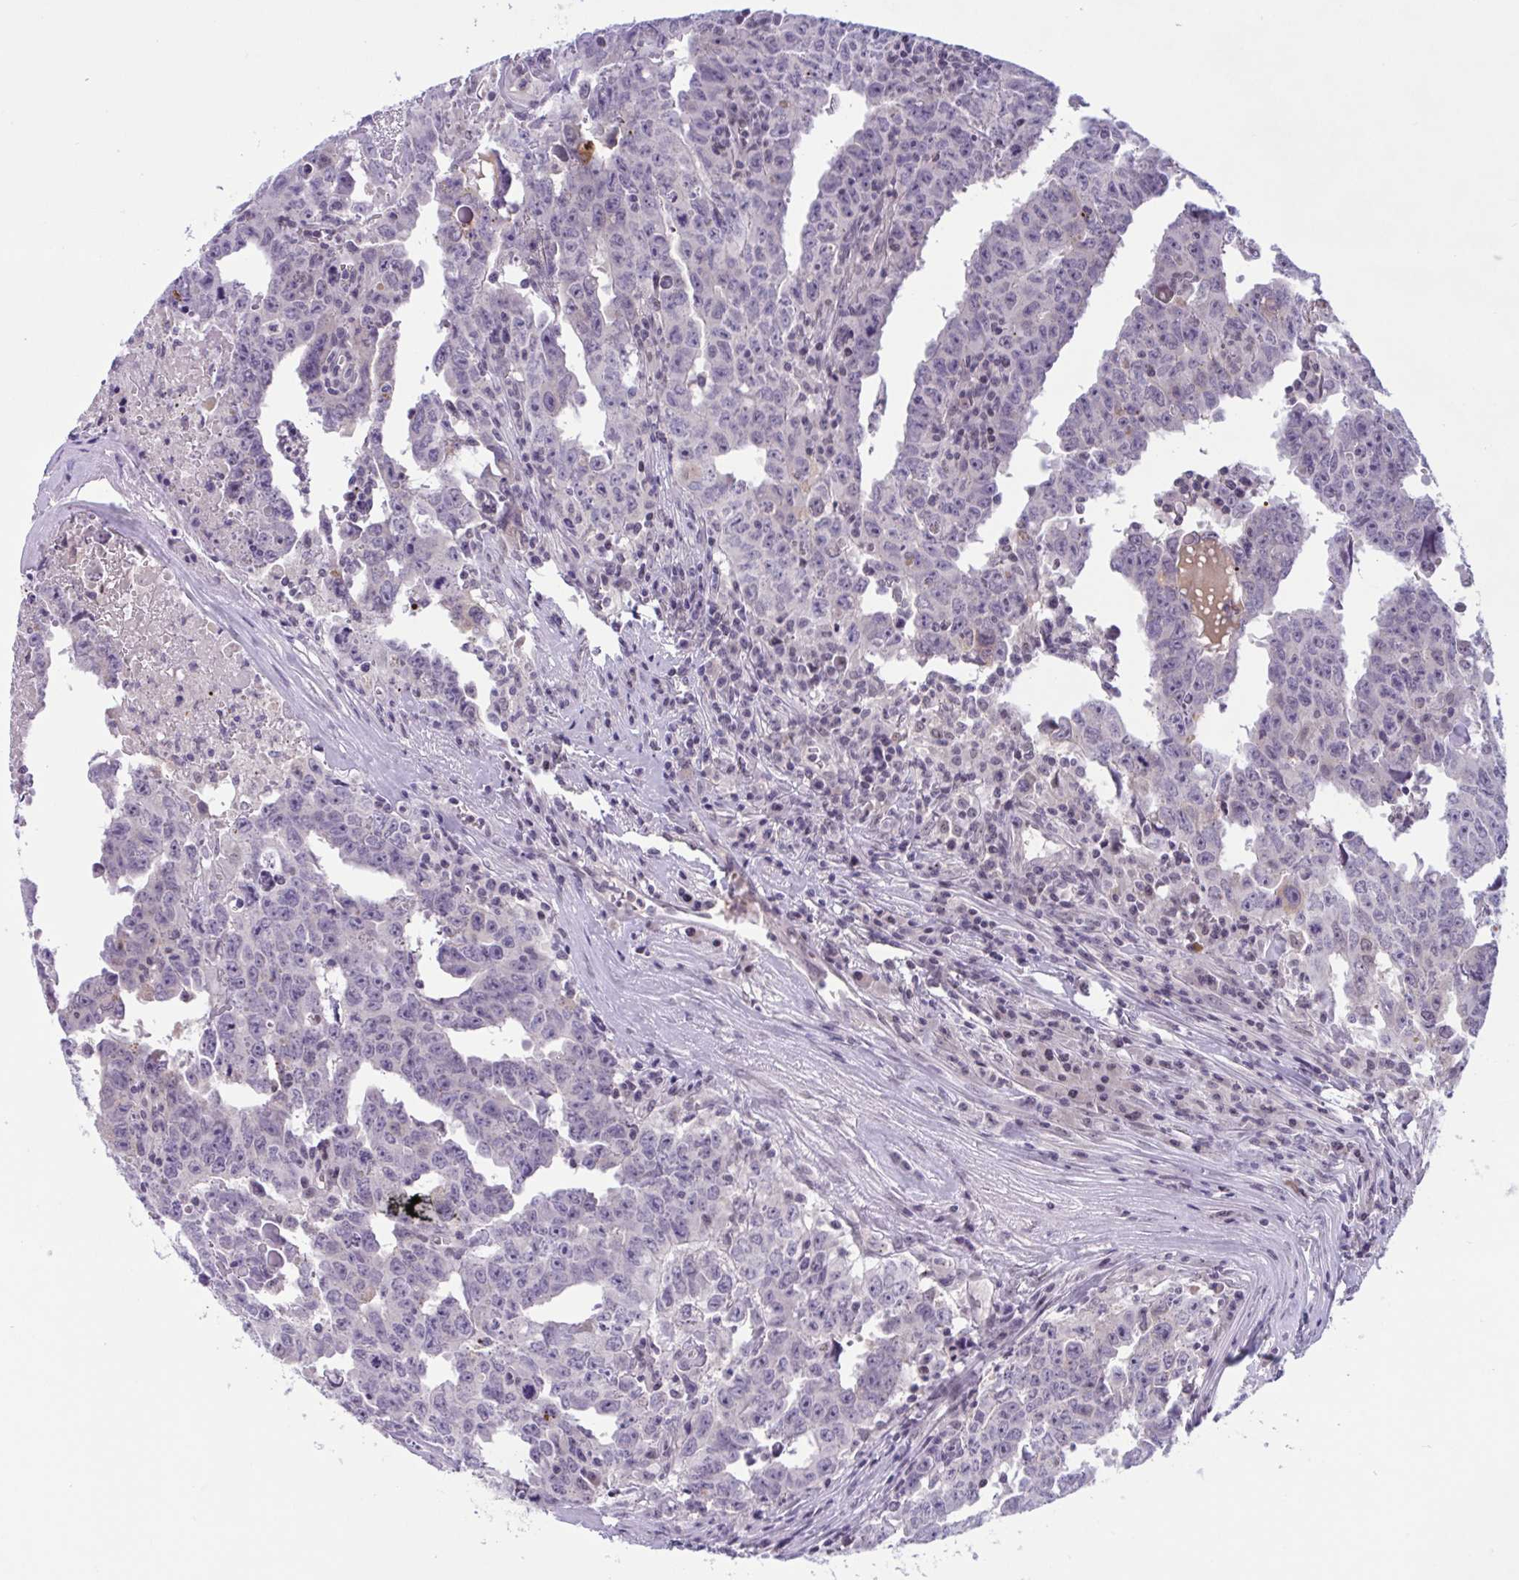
{"staining": {"intensity": "negative", "quantity": "none", "location": "none"}, "tissue": "testis cancer", "cell_type": "Tumor cells", "image_type": "cancer", "snomed": [{"axis": "morphology", "description": "Carcinoma, Embryonal, NOS"}, {"axis": "topography", "description": "Testis"}], "caption": "IHC photomicrograph of human testis cancer stained for a protein (brown), which displays no positivity in tumor cells.", "gene": "TTC7B", "patient": {"sex": "male", "age": 22}}